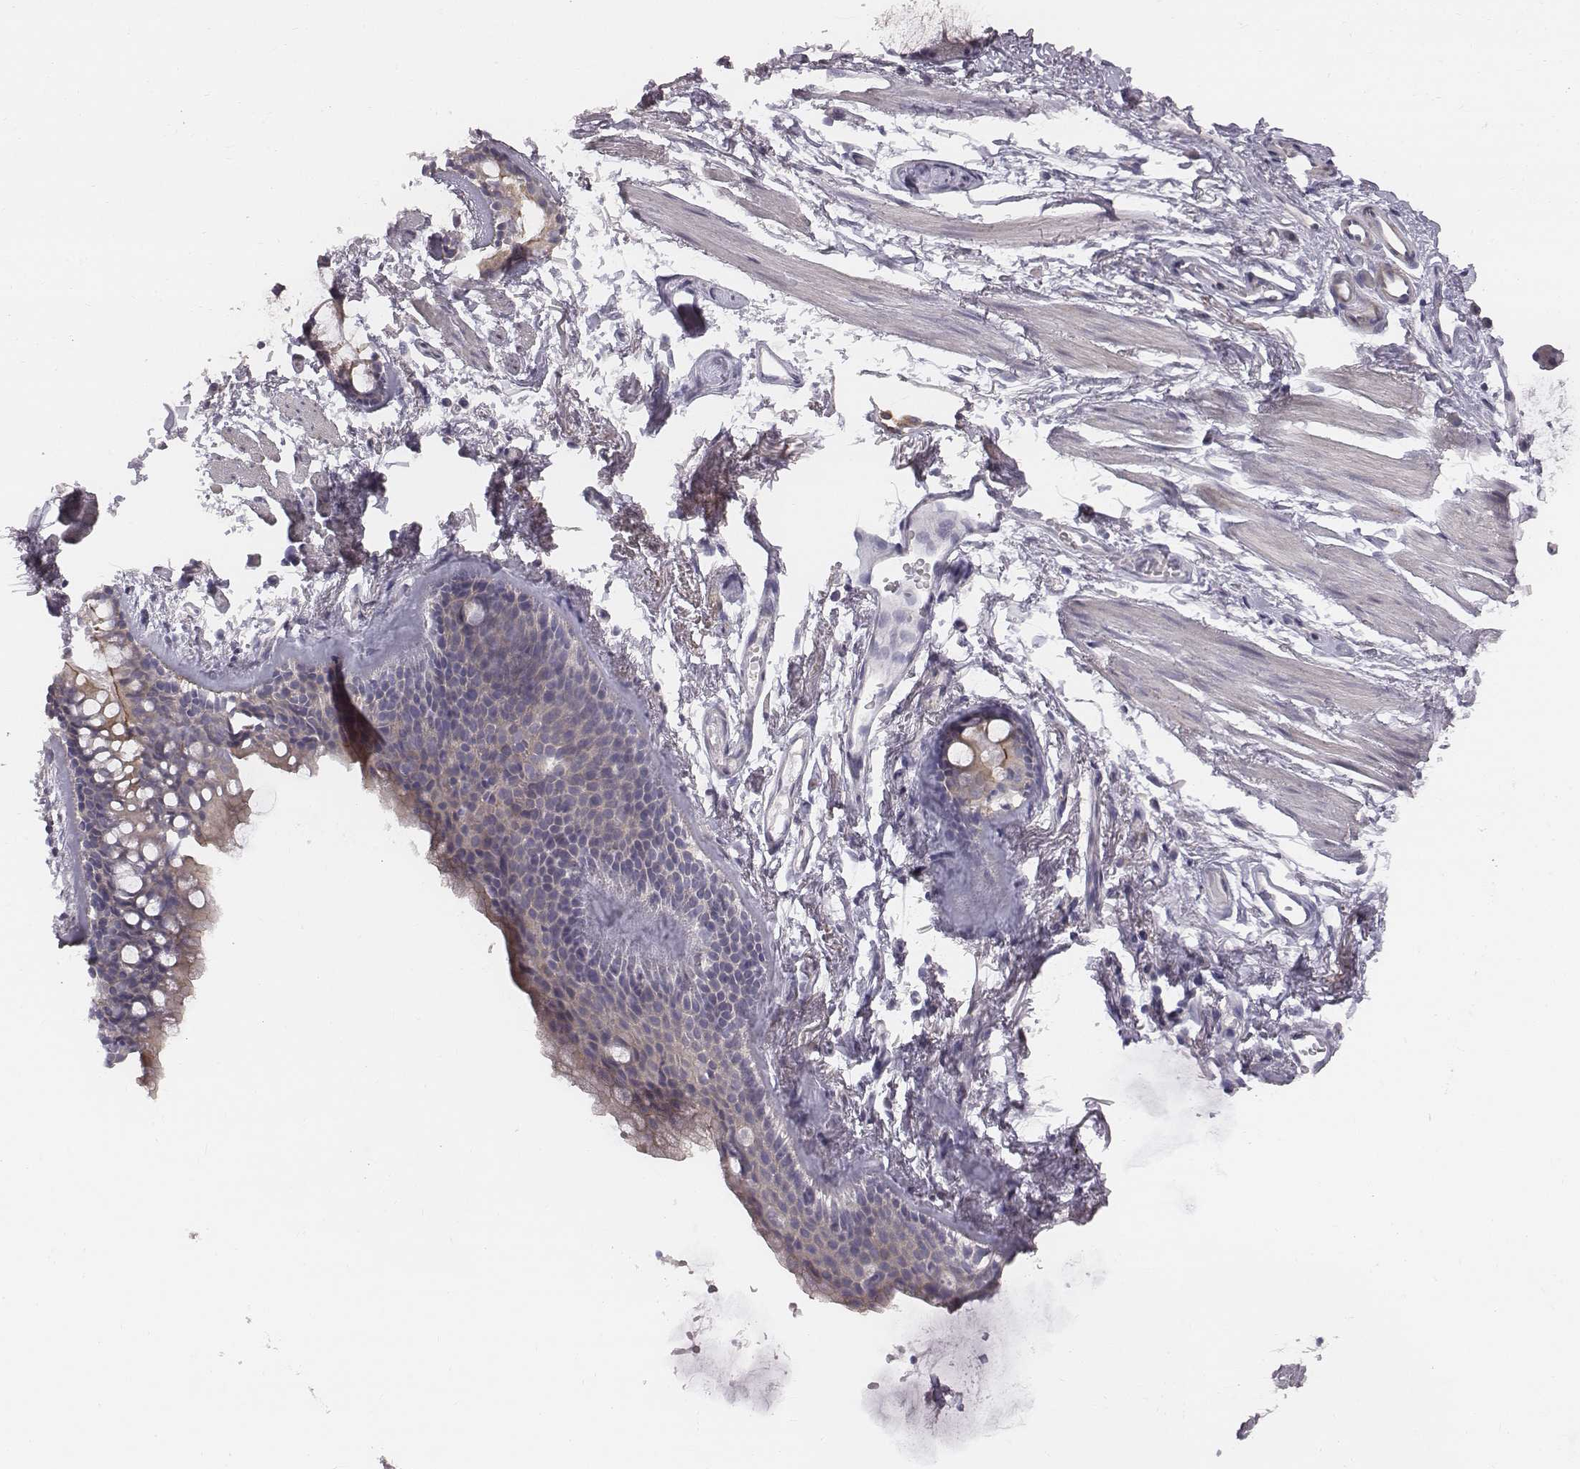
{"staining": {"intensity": "negative", "quantity": "none", "location": "none"}, "tissue": "soft tissue", "cell_type": "Chondrocytes", "image_type": "normal", "snomed": [{"axis": "morphology", "description": "Normal tissue, NOS"}, {"axis": "topography", "description": "Cartilage tissue"}, {"axis": "topography", "description": "Bronchus"}], "caption": "A photomicrograph of soft tissue stained for a protein shows no brown staining in chondrocytes.", "gene": "PRKCZ", "patient": {"sex": "female", "age": 79}}